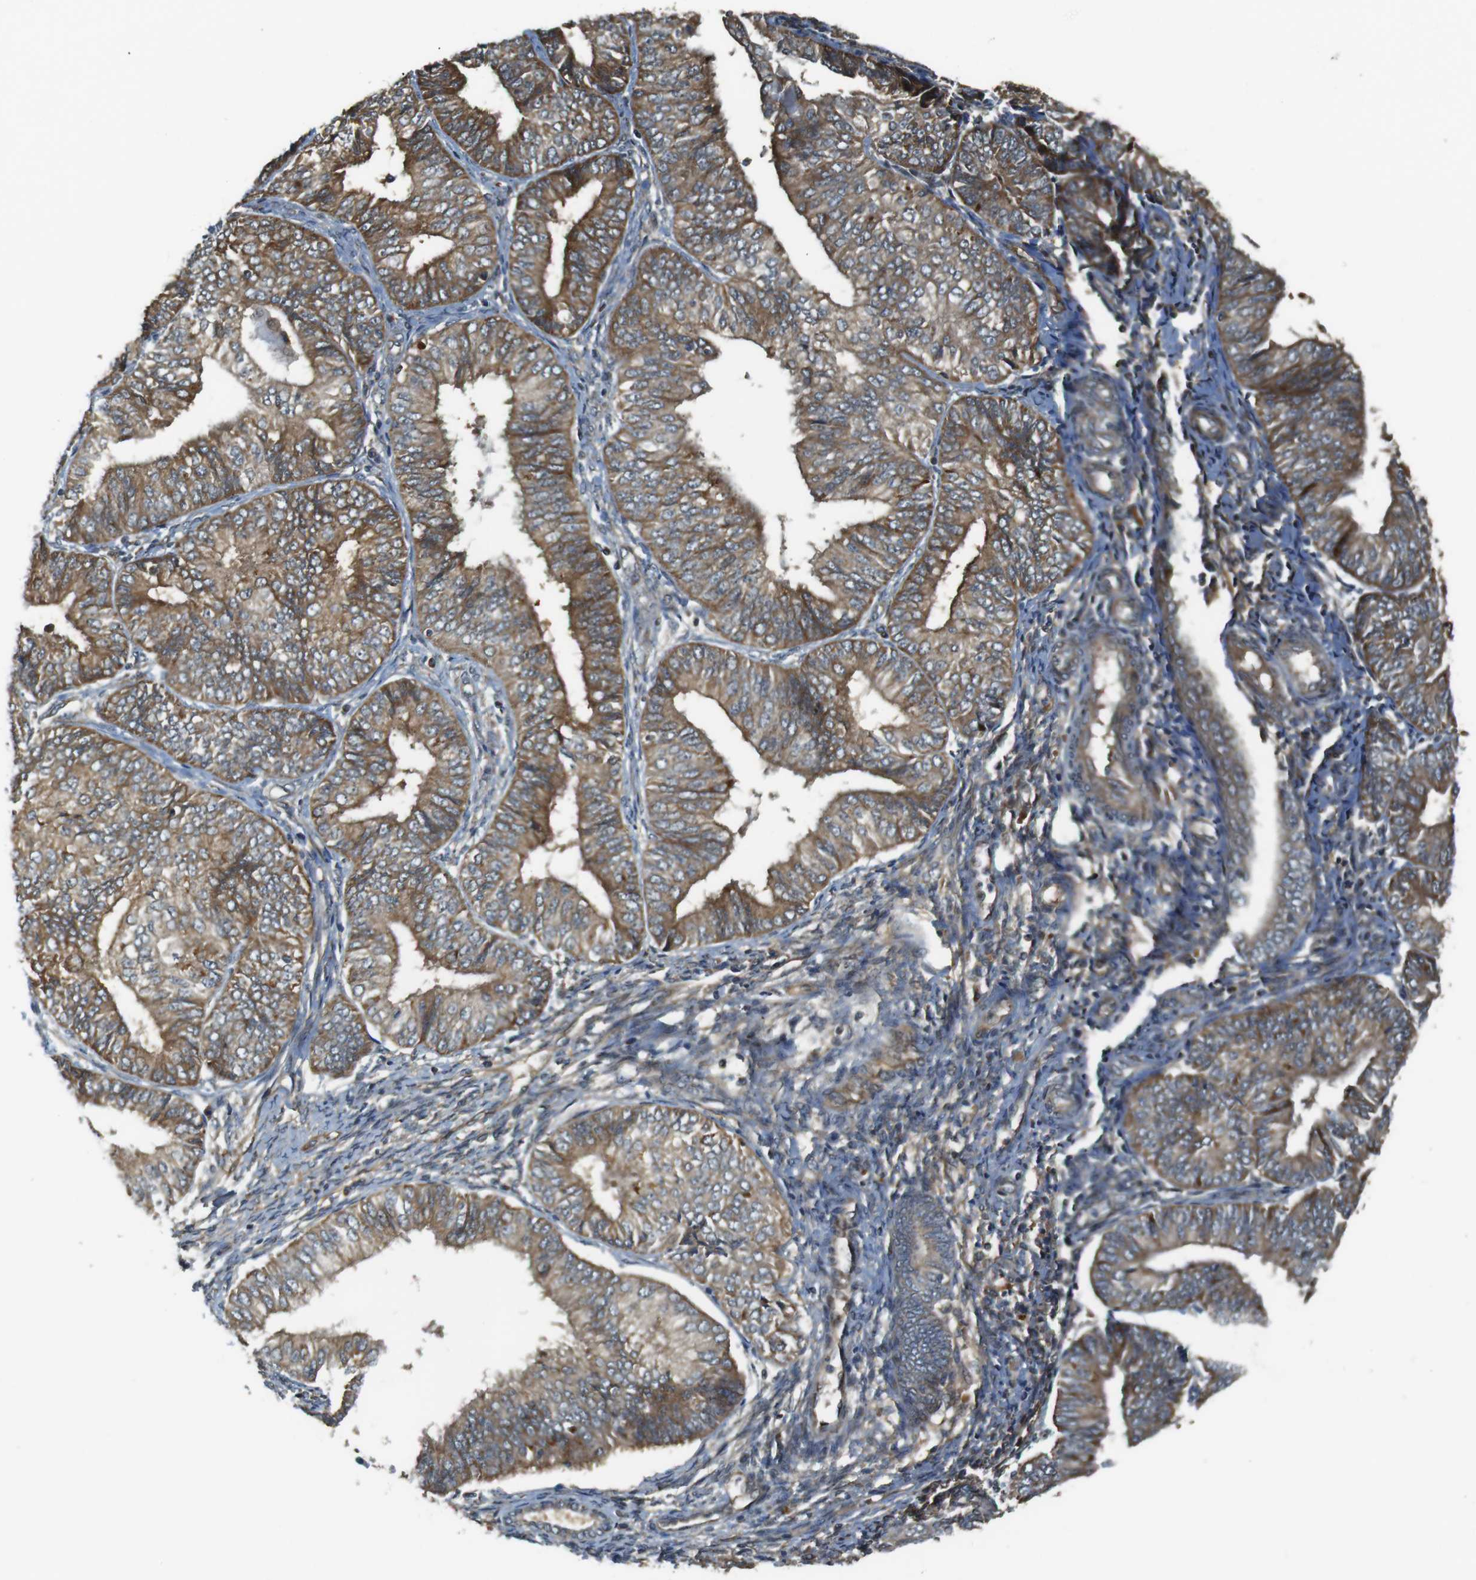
{"staining": {"intensity": "moderate", "quantity": ">75%", "location": "cytoplasmic/membranous"}, "tissue": "endometrial cancer", "cell_type": "Tumor cells", "image_type": "cancer", "snomed": [{"axis": "morphology", "description": "Adenocarcinoma, NOS"}, {"axis": "topography", "description": "Endometrium"}], "caption": "Brown immunohistochemical staining in human adenocarcinoma (endometrial) shows moderate cytoplasmic/membranous expression in about >75% of tumor cells.", "gene": "IFFO2", "patient": {"sex": "female", "age": 58}}